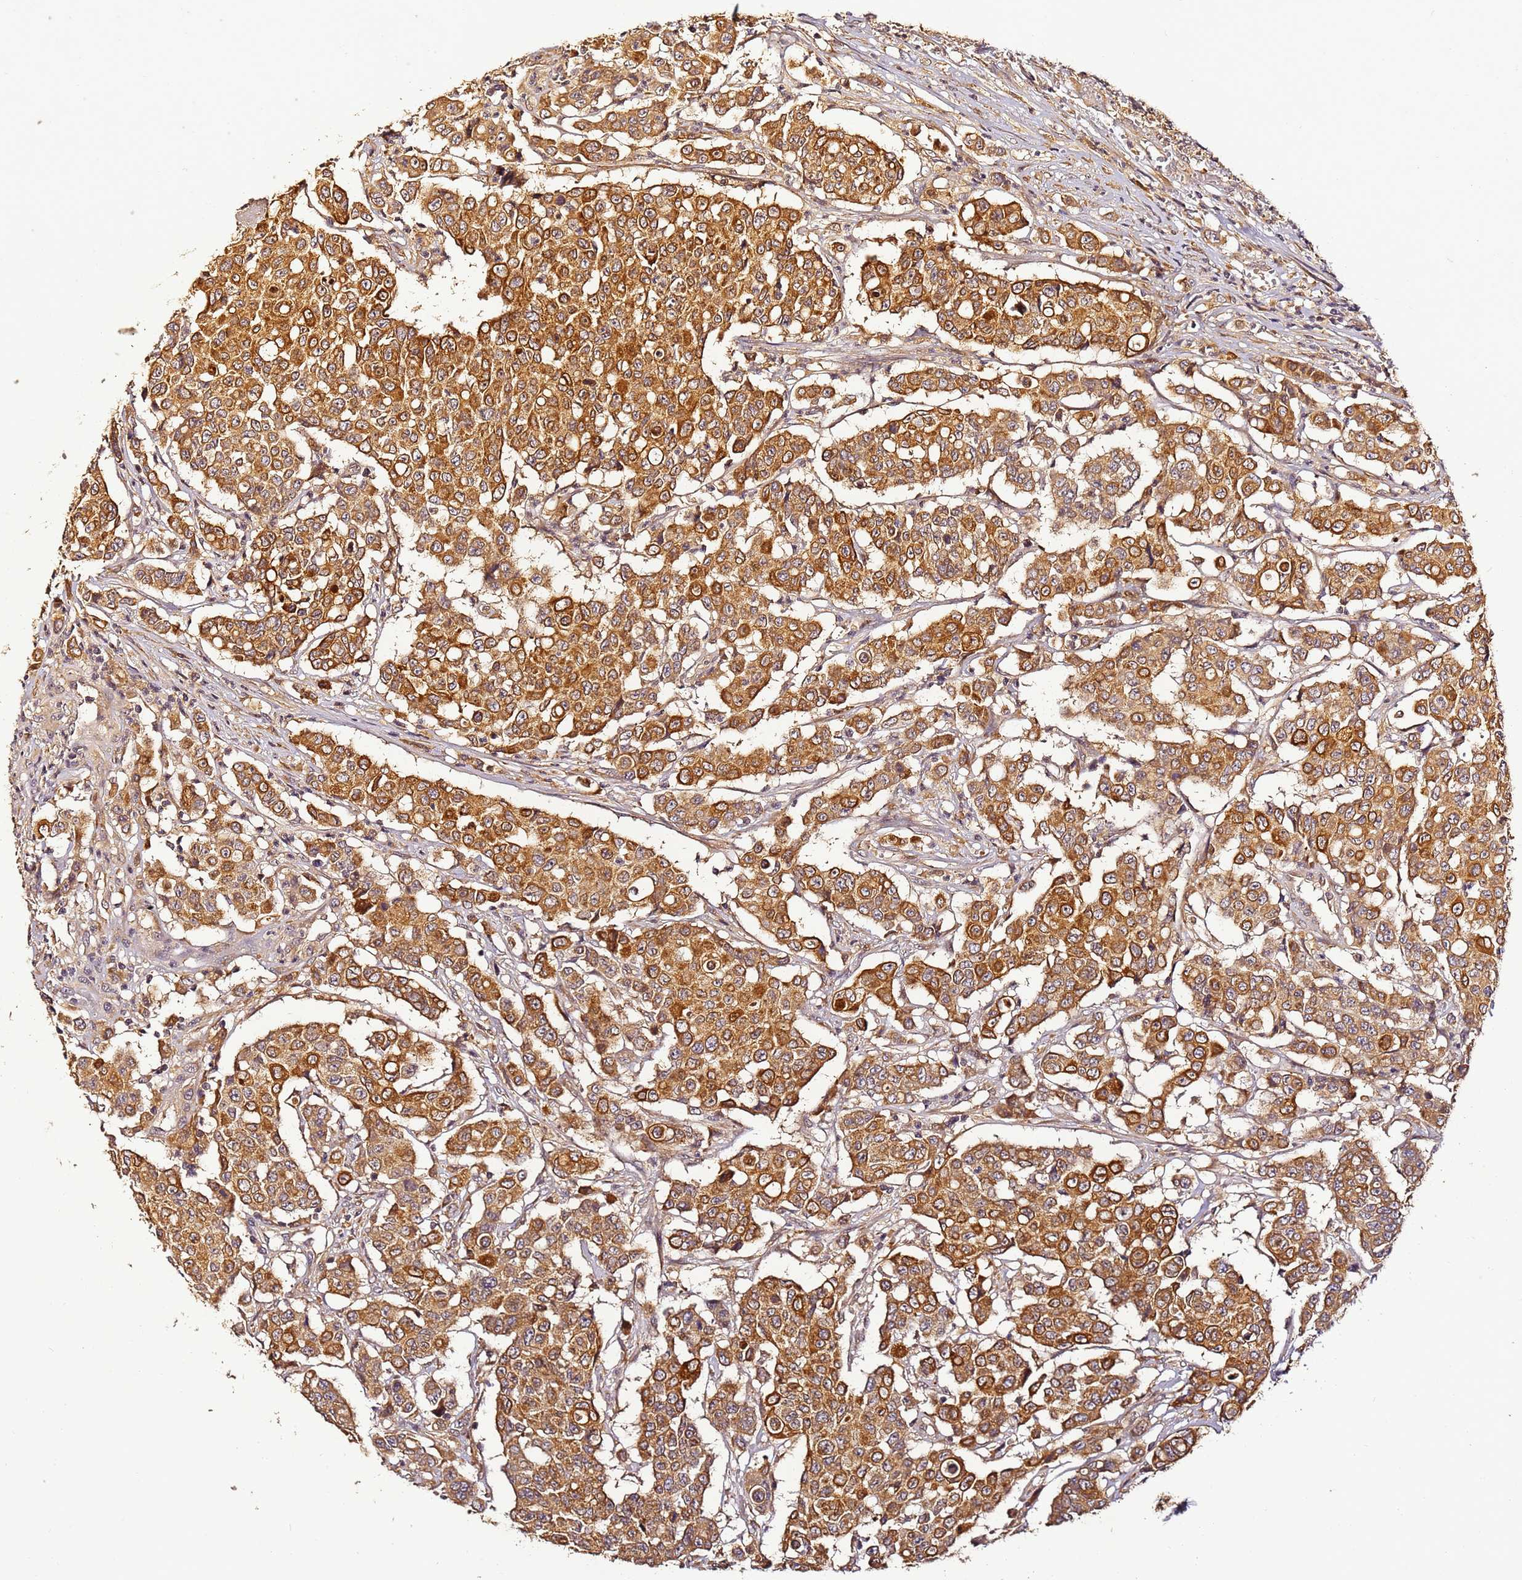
{"staining": {"intensity": "strong", "quantity": ">75%", "location": "cytoplasmic/membranous"}, "tissue": "colorectal cancer", "cell_type": "Tumor cells", "image_type": "cancer", "snomed": [{"axis": "morphology", "description": "Adenocarcinoma, NOS"}, {"axis": "topography", "description": "Colon"}], "caption": "High-magnification brightfield microscopy of colorectal cancer stained with DAB (brown) and counterstained with hematoxylin (blue). tumor cells exhibit strong cytoplasmic/membranous staining is present in about>75% of cells.", "gene": "TIGAR", "patient": {"sex": "male", "age": 51}}